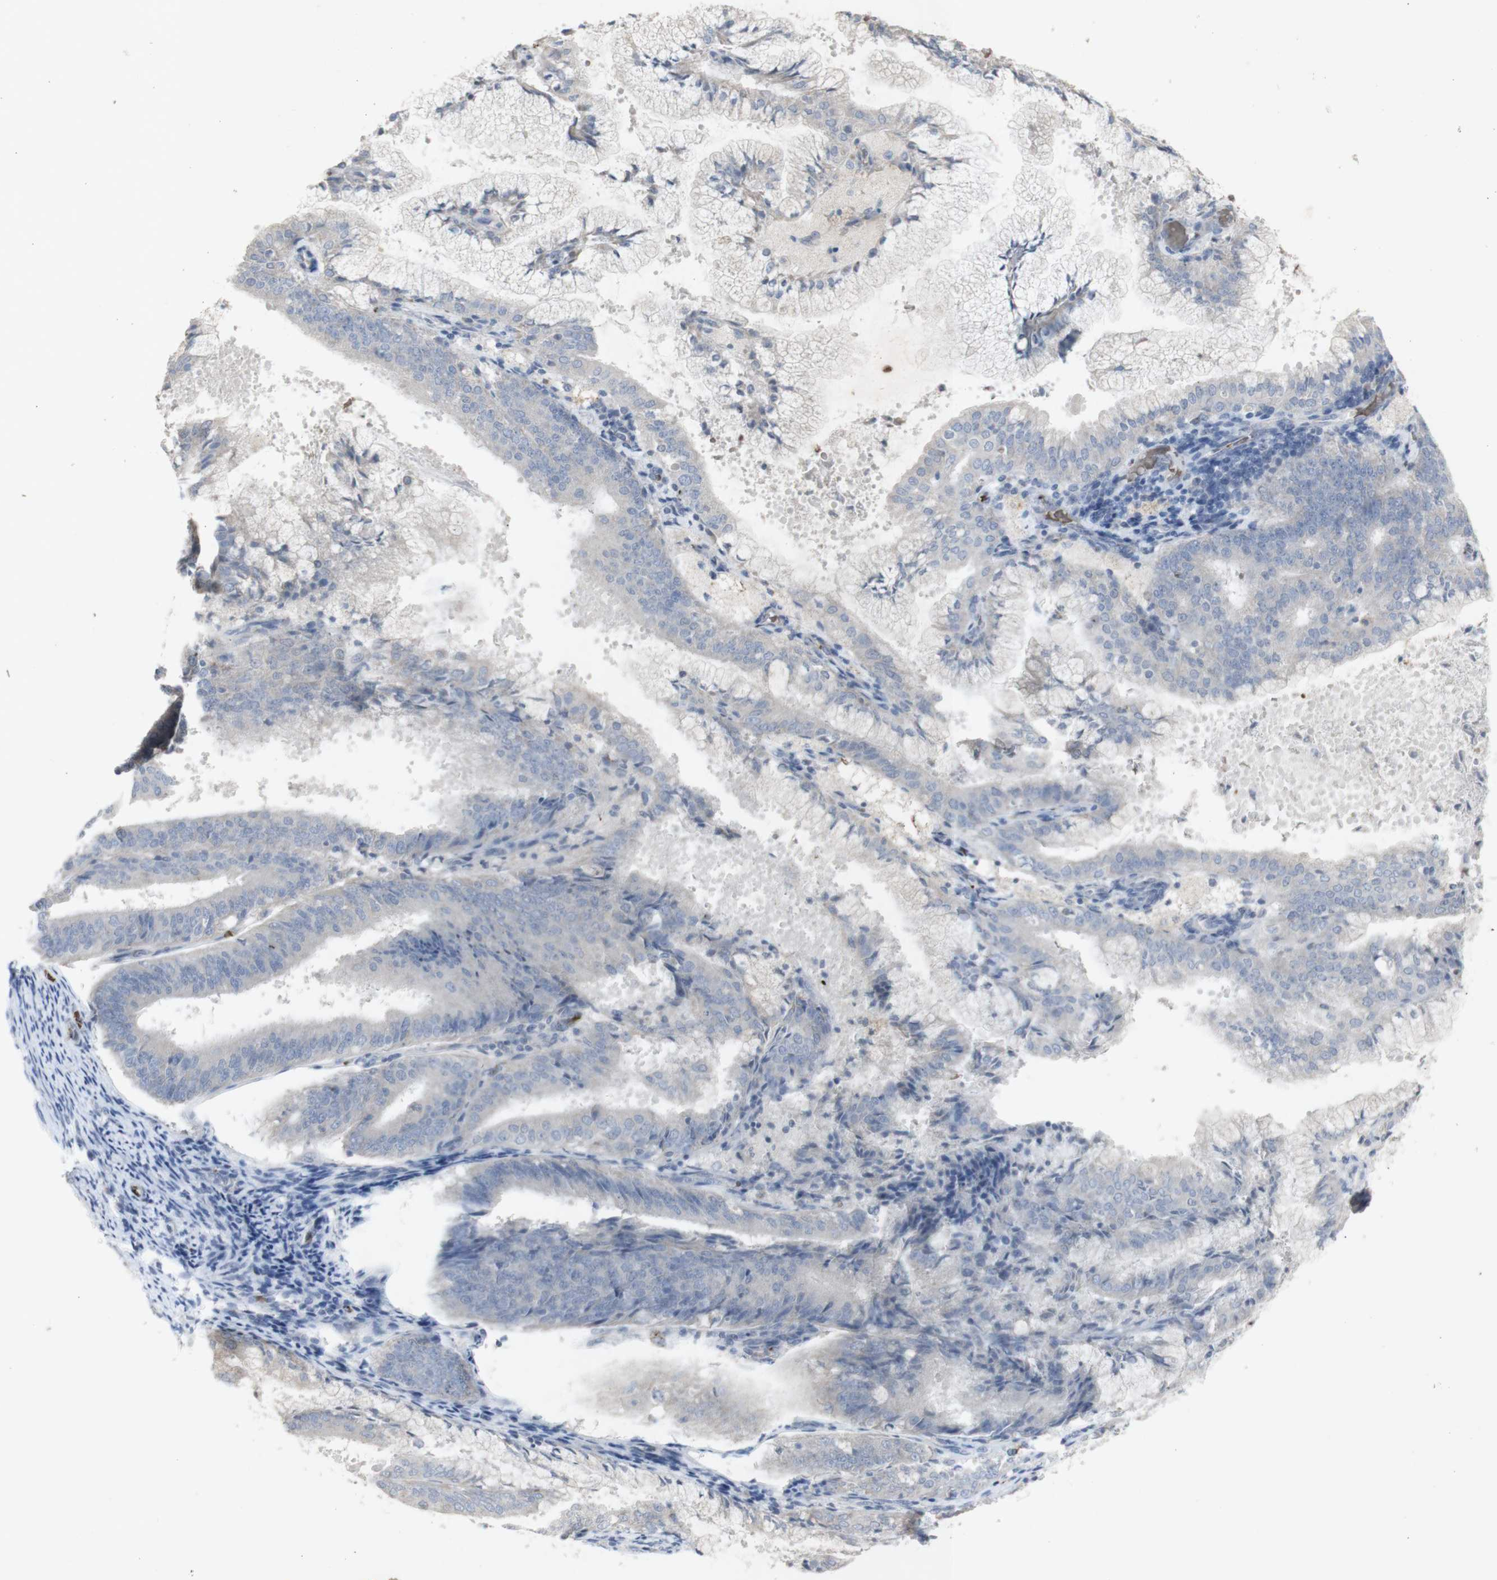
{"staining": {"intensity": "negative", "quantity": "none", "location": "none"}, "tissue": "endometrial cancer", "cell_type": "Tumor cells", "image_type": "cancer", "snomed": [{"axis": "morphology", "description": "Adenocarcinoma, NOS"}, {"axis": "topography", "description": "Endometrium"}], "caption": "The micrograph displays no significant positivity in tumor cells of adenocarcinoma (endometrial).", "gene": "INS", "patient": {"sex": "female", "age": 63}}